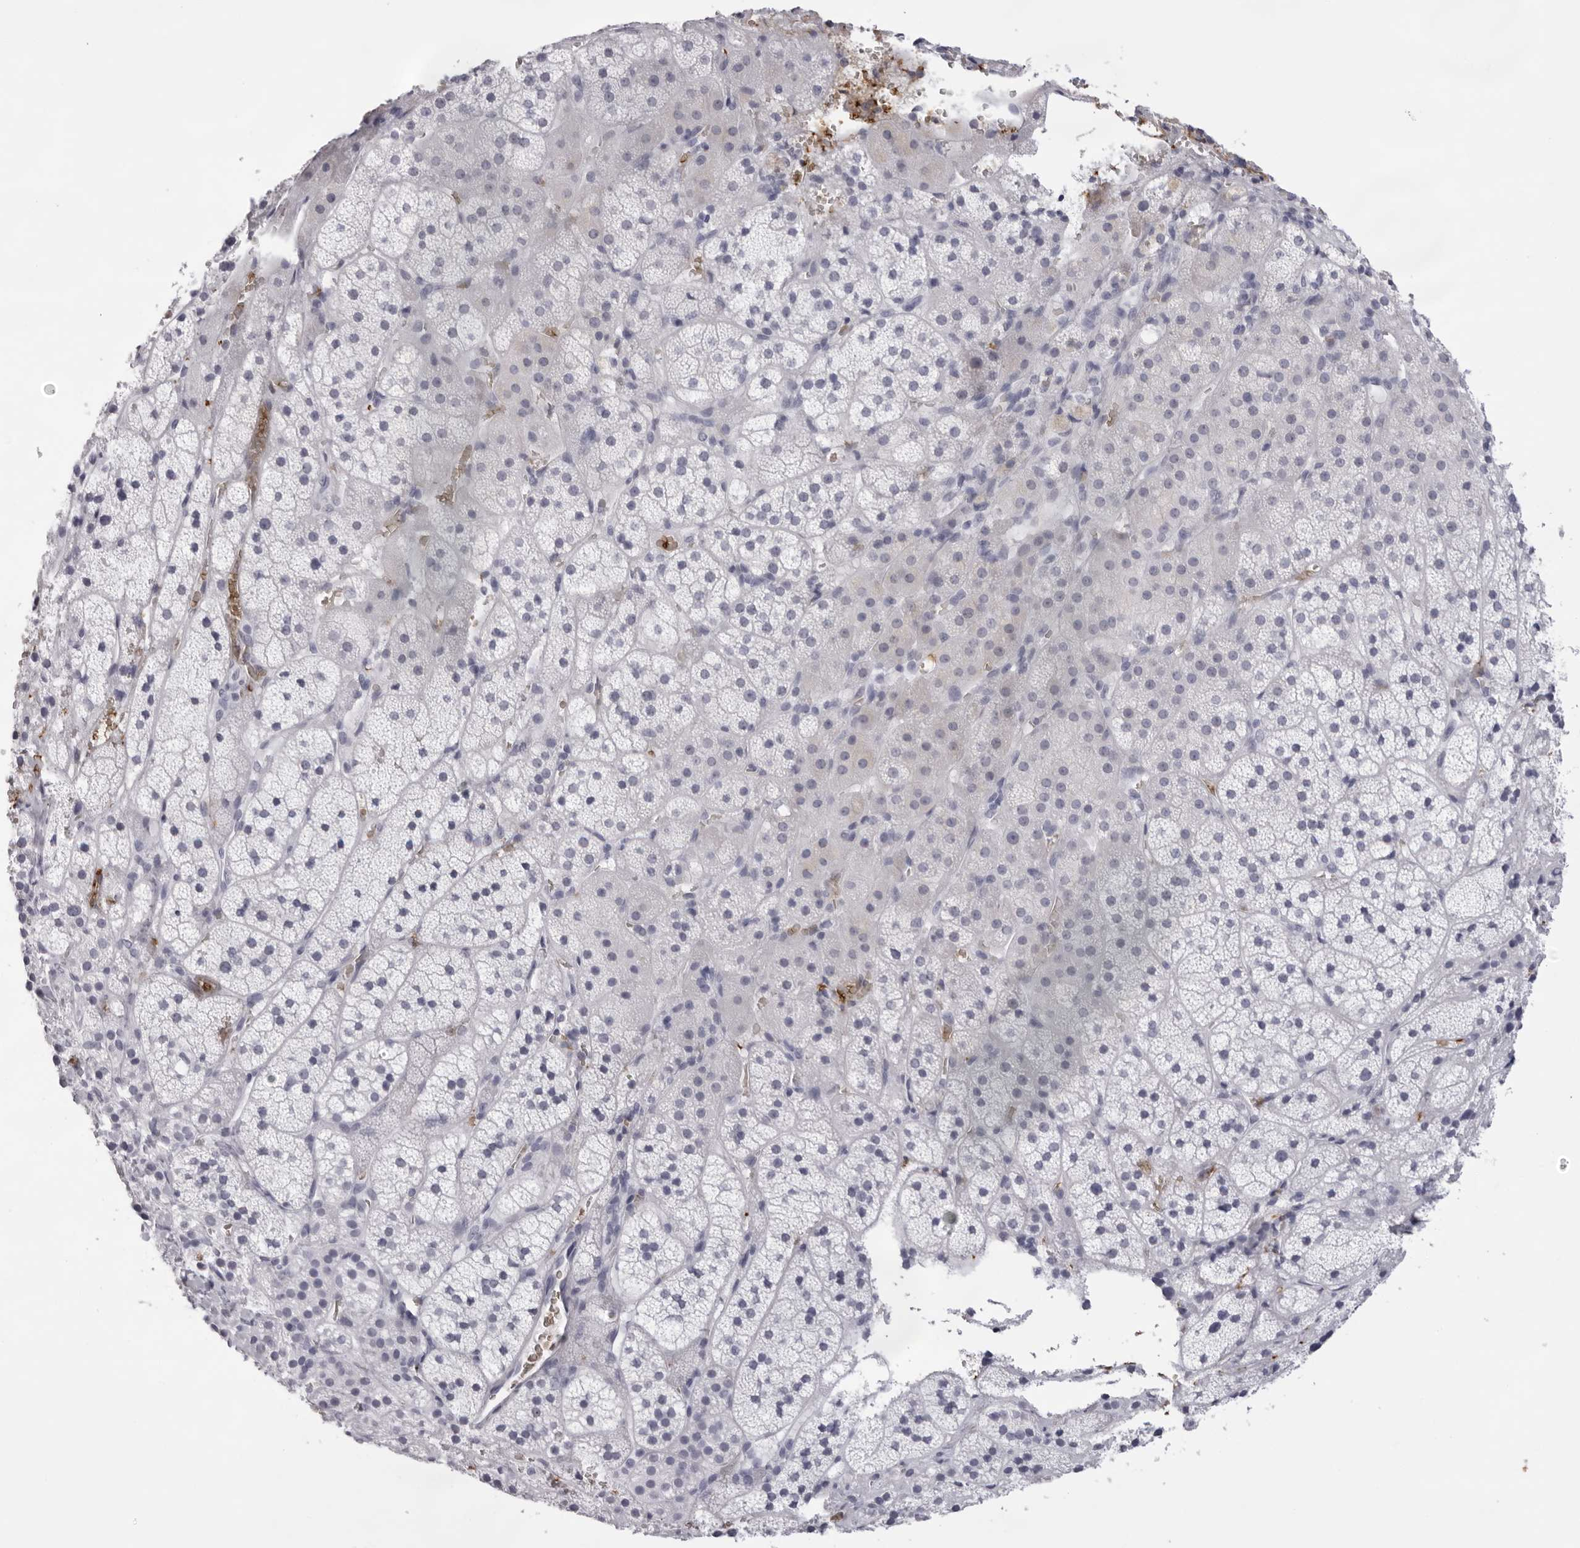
{"staining": {"intensity": "negative", "quantity": "none", "location": "none"}, "tissue": "adrenal gland", "cell_type": "Glandular cells", "image_type": "normal", "snomed": [{"axis": "morphology", "description": "Normal tissue, NOS"}, {"axis": "topography", "description": "Adrenal gland"}], "caption": "A micrograph of adrenal gland stained for a protein reveals no brown staining in glandular cells. (Immunohistochemistry, brightfield microscopy, high magnification).", "gene": "SPTA1", "patient": {"sex": "female", "age": 44}}